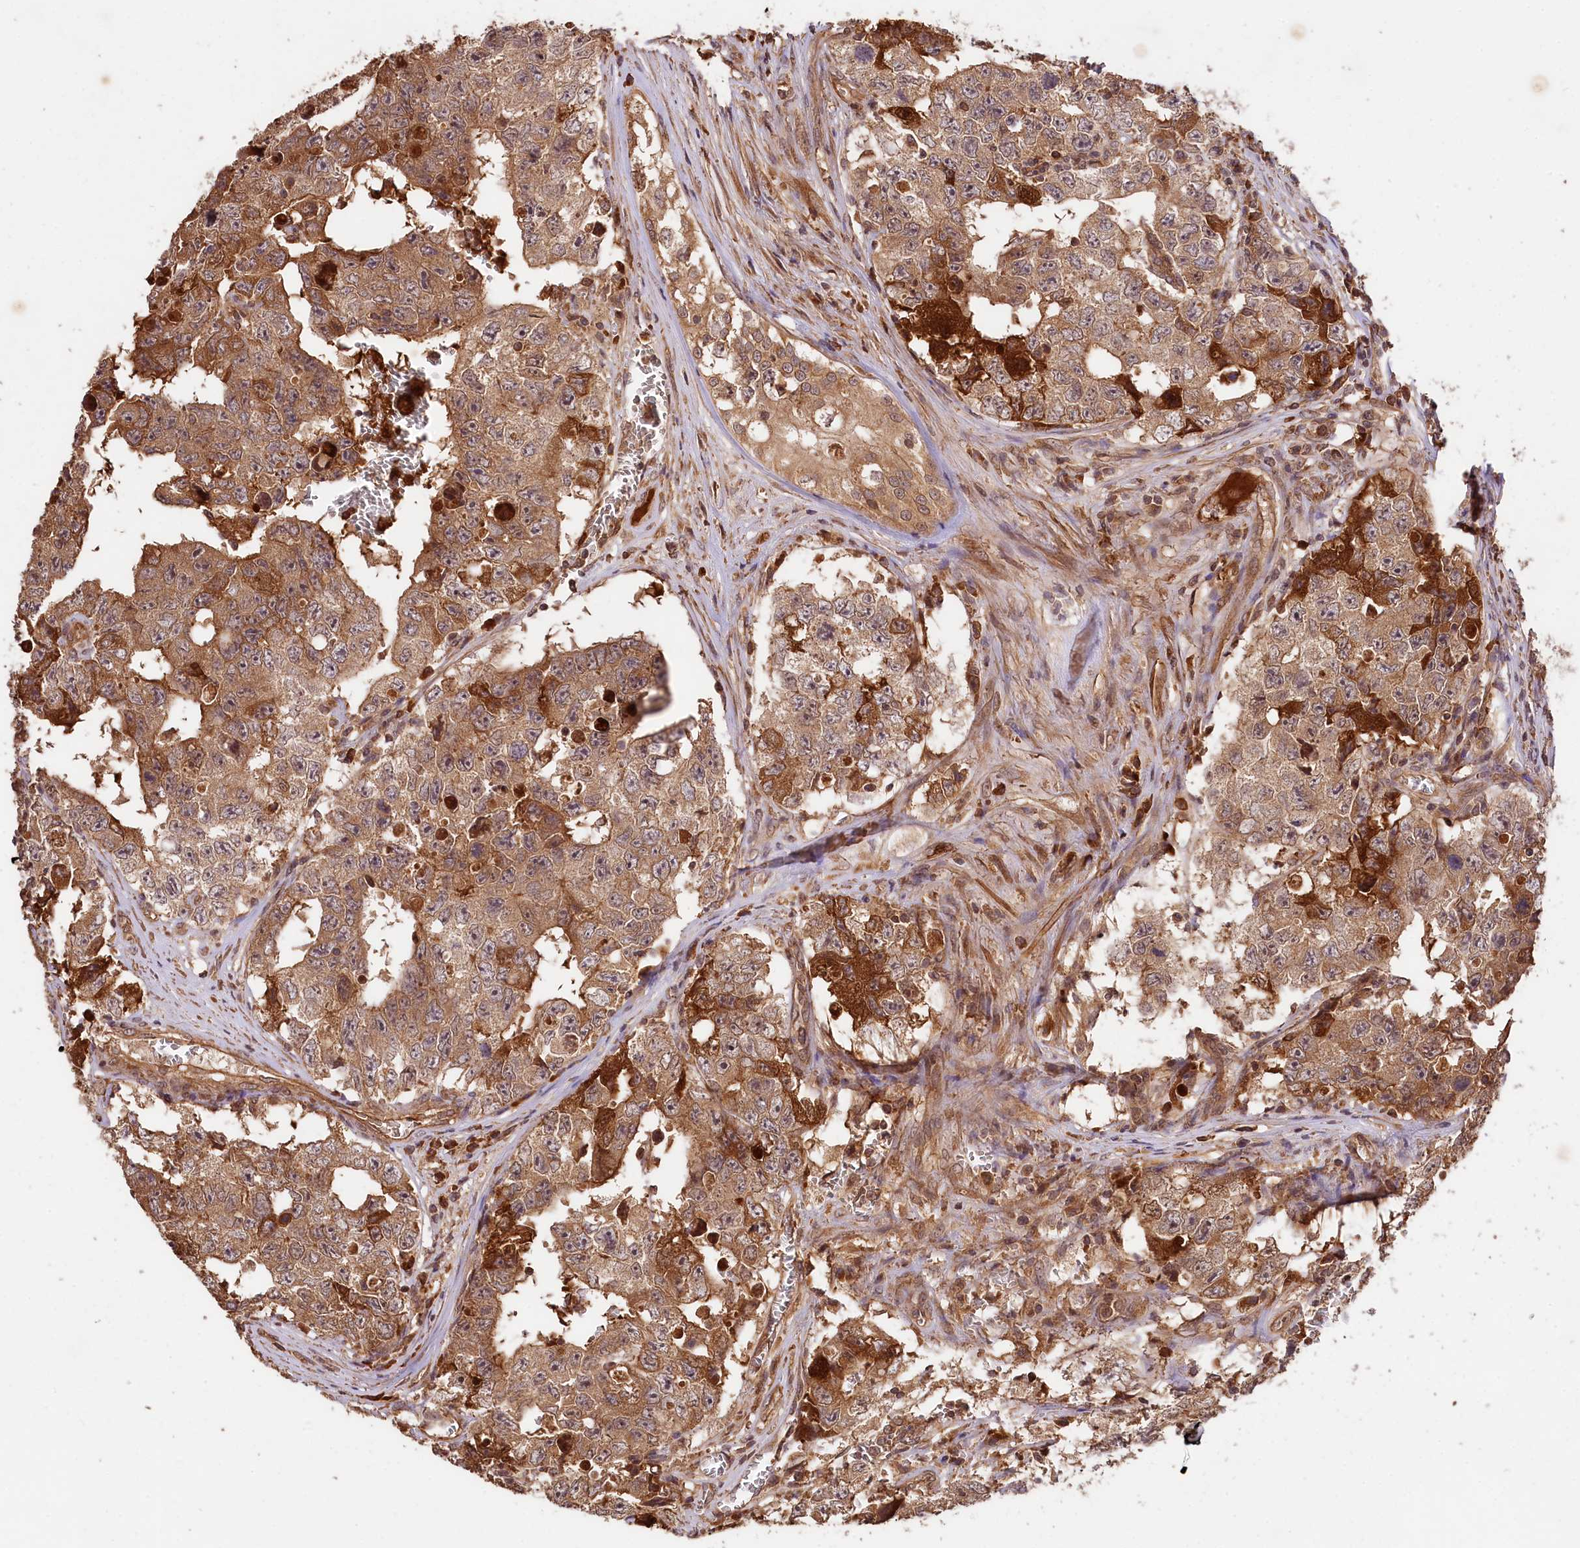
{"staining": {"intensity": "moderate", "quantity": ">75%", "location": "cytoplasmic/membranous"}, "tissue": "testis cancer", "cell_type": "Tumor cells", "image_type": "cancer", "snomed": [{"axis": "morphology", "description": "Carcinoma, Embryonal, NOS"}, {"axis": "topography", "description": "Testis"}], "caption": "Immunohistochemical staining of human testis cancer (embryonal carcinoma) reveals medium levels of moderate cytoplasmic/membranous positivity in about >75% of tumor cells.", "gene": "MCF2L2", "patient": {"sex": "male", "age": 17}}